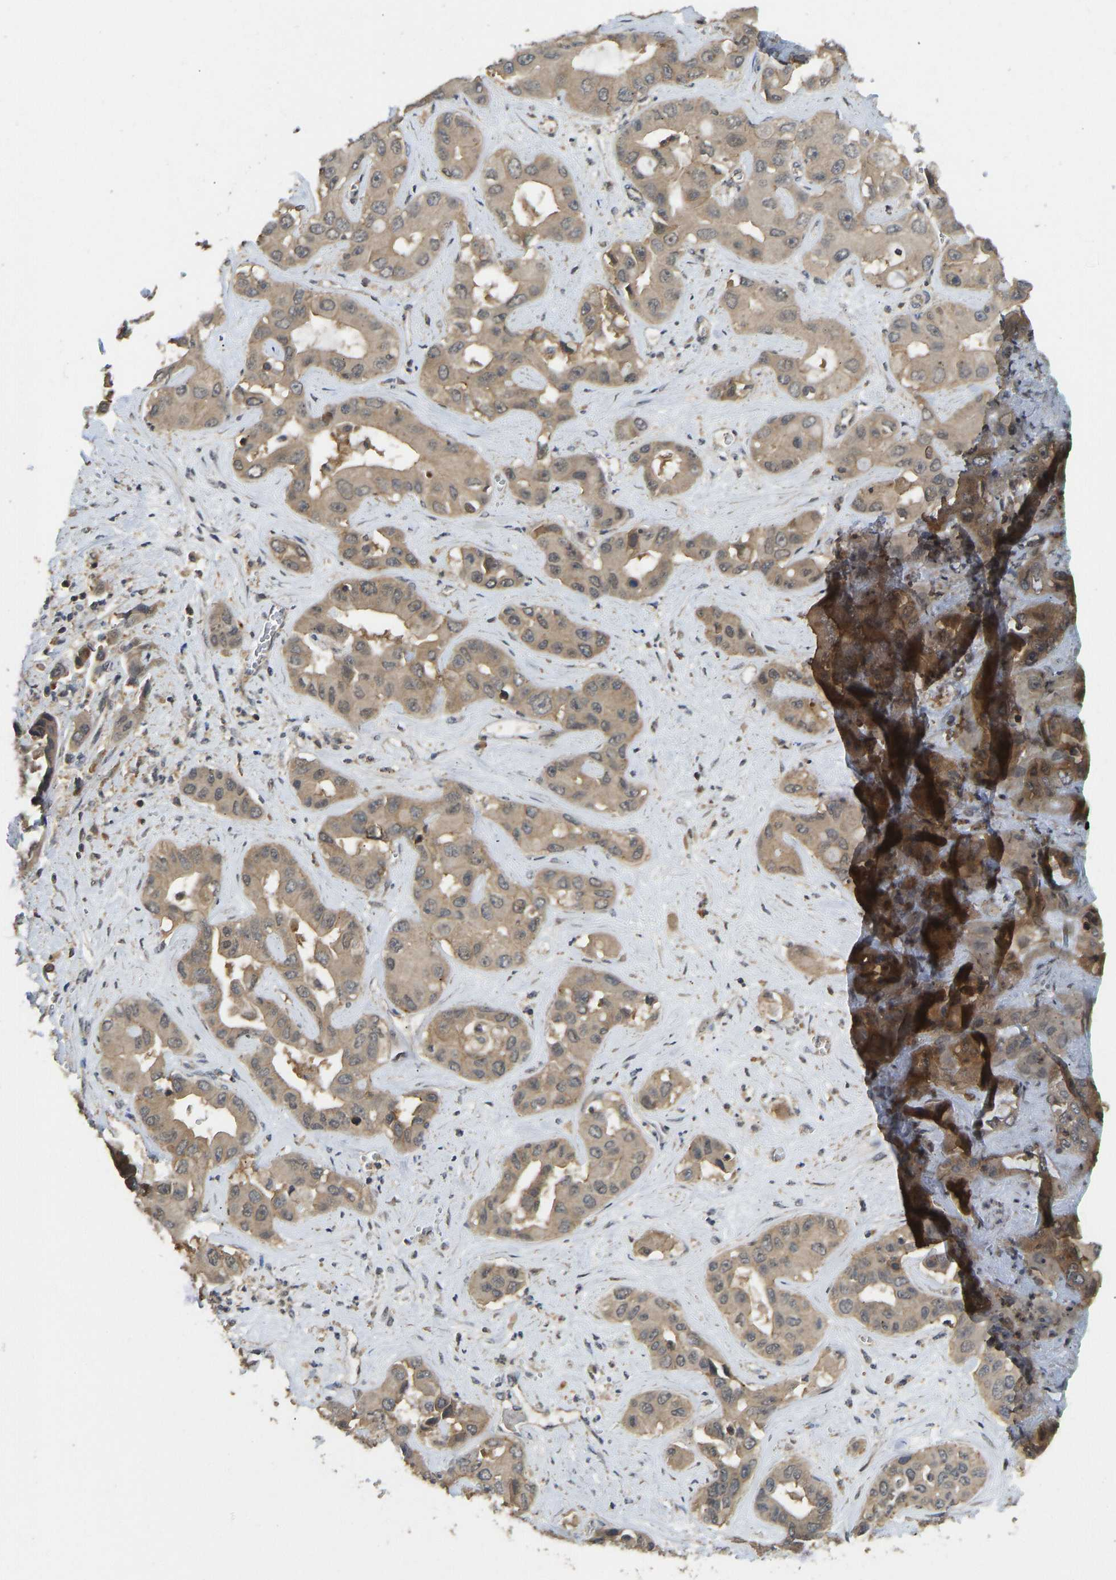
{"staining": {"intensity": "moderate", "quantity": ">75%", "location": "cytoplasmic/membranous"}, "tissue": "liver cancer", "cell_type": "Tumor cells", "image_type": "cancer", "snomed": [{"axis": "morphology", "description": "Cholangiocarcinoma"}, {"axis": "topography", "description": "Liver"}], "caption": "High-power microscopy captured an IHC histopathology image of liver cholangiocarcinoma, revealing moderate cytoplasmic/membranous positivity in about >75% of tumor cells.", "gene": "NDRG3", "patient": {"sex": "female", "age": 52}}